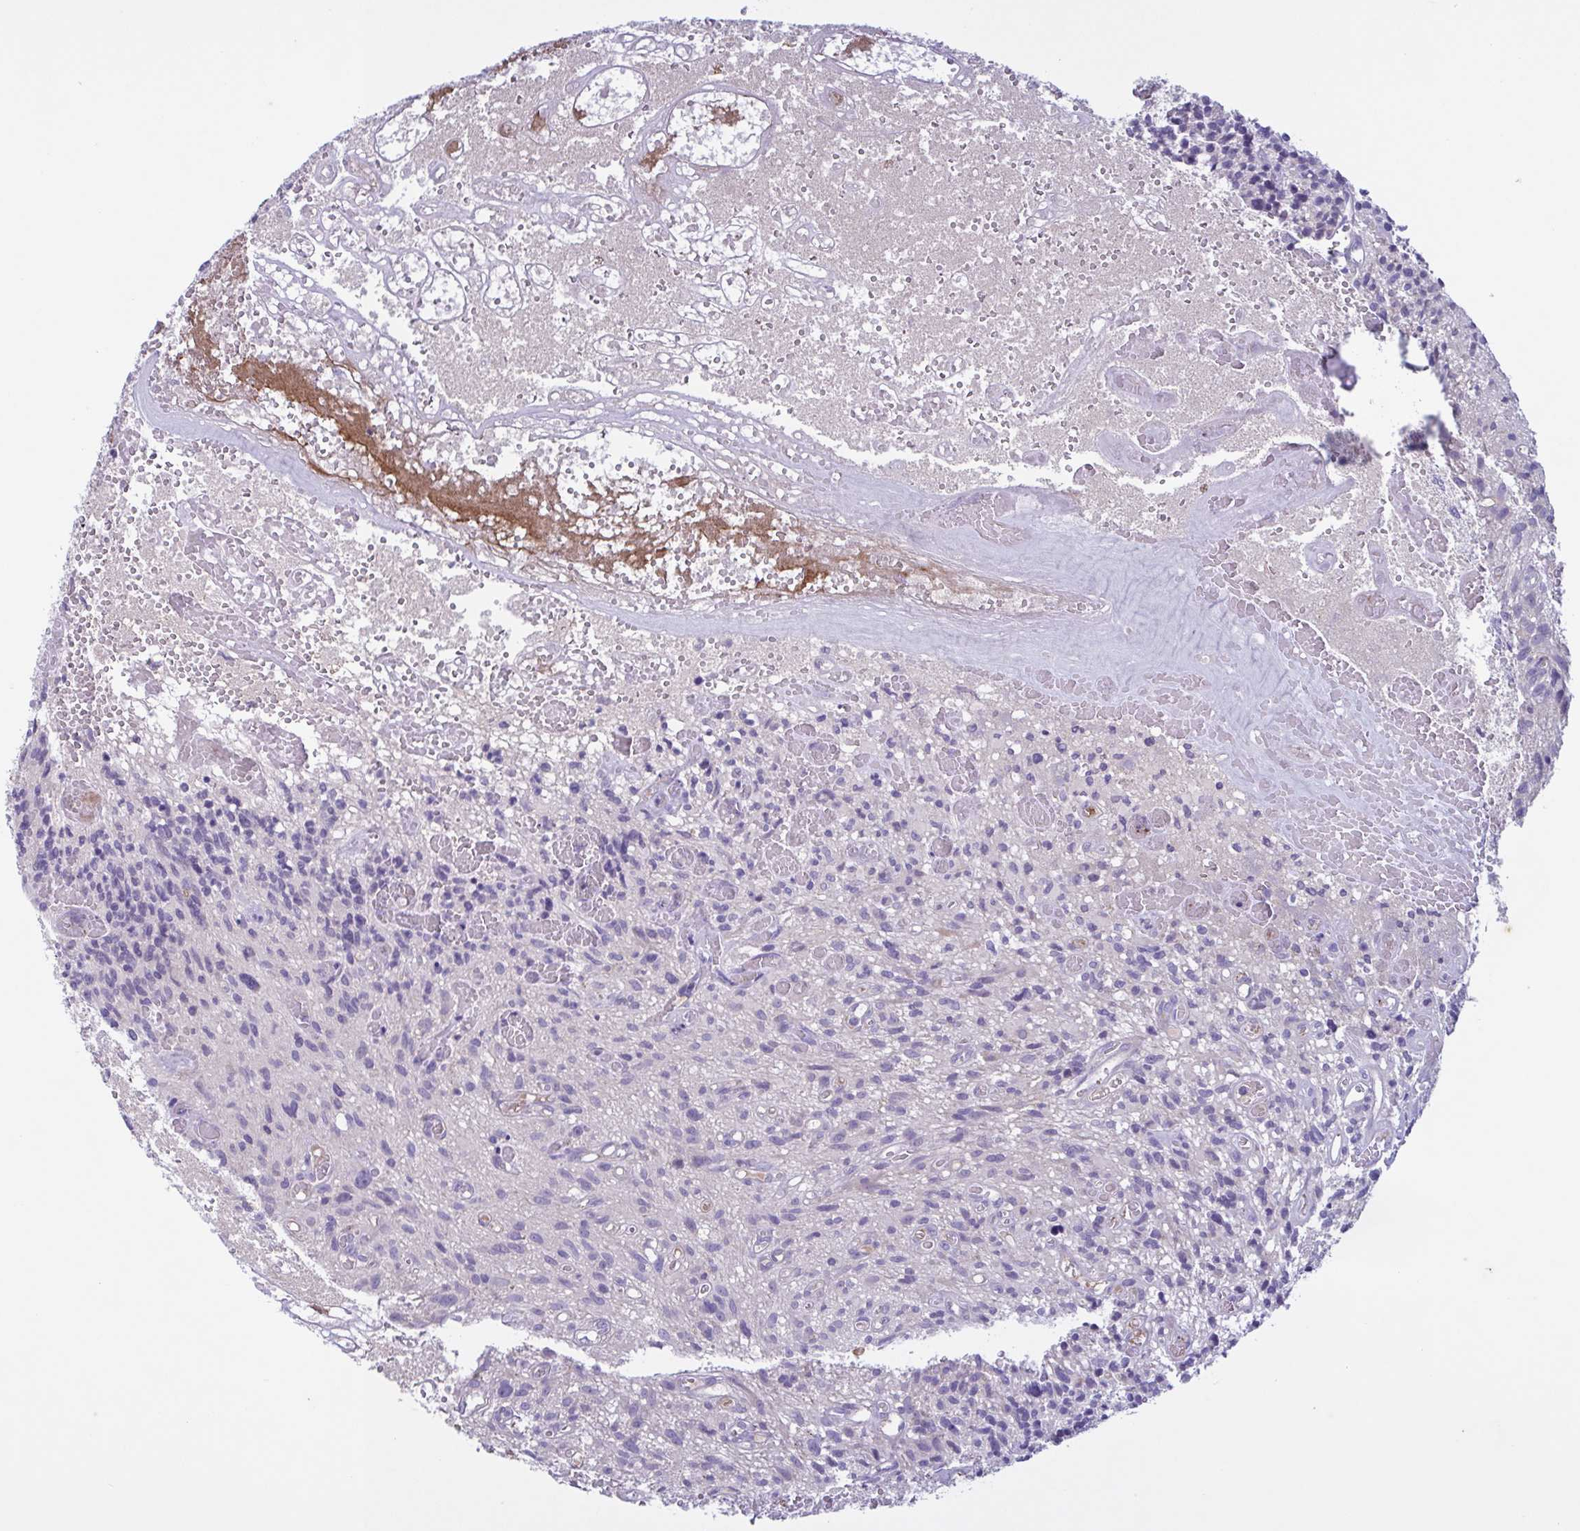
{"staining": {"intensity": "negative", "quantity": "none", "location": "none"}, "tissue": "glioma", "cell_type": "Tumor cells", "image_type": "cancer", "snomed": [{"axis": "morphology", "description": "Glioma, malignant, High grade"}, {"axis": "topography", "description": "Brain"}], "caption": "A high-resolution image shows immunohistochemistry (IHC) staining of glioma, which demonstrates no significant staining in tumor cells.", "gene": "F13B", "patient": {"sex": "male", "age": 75}}